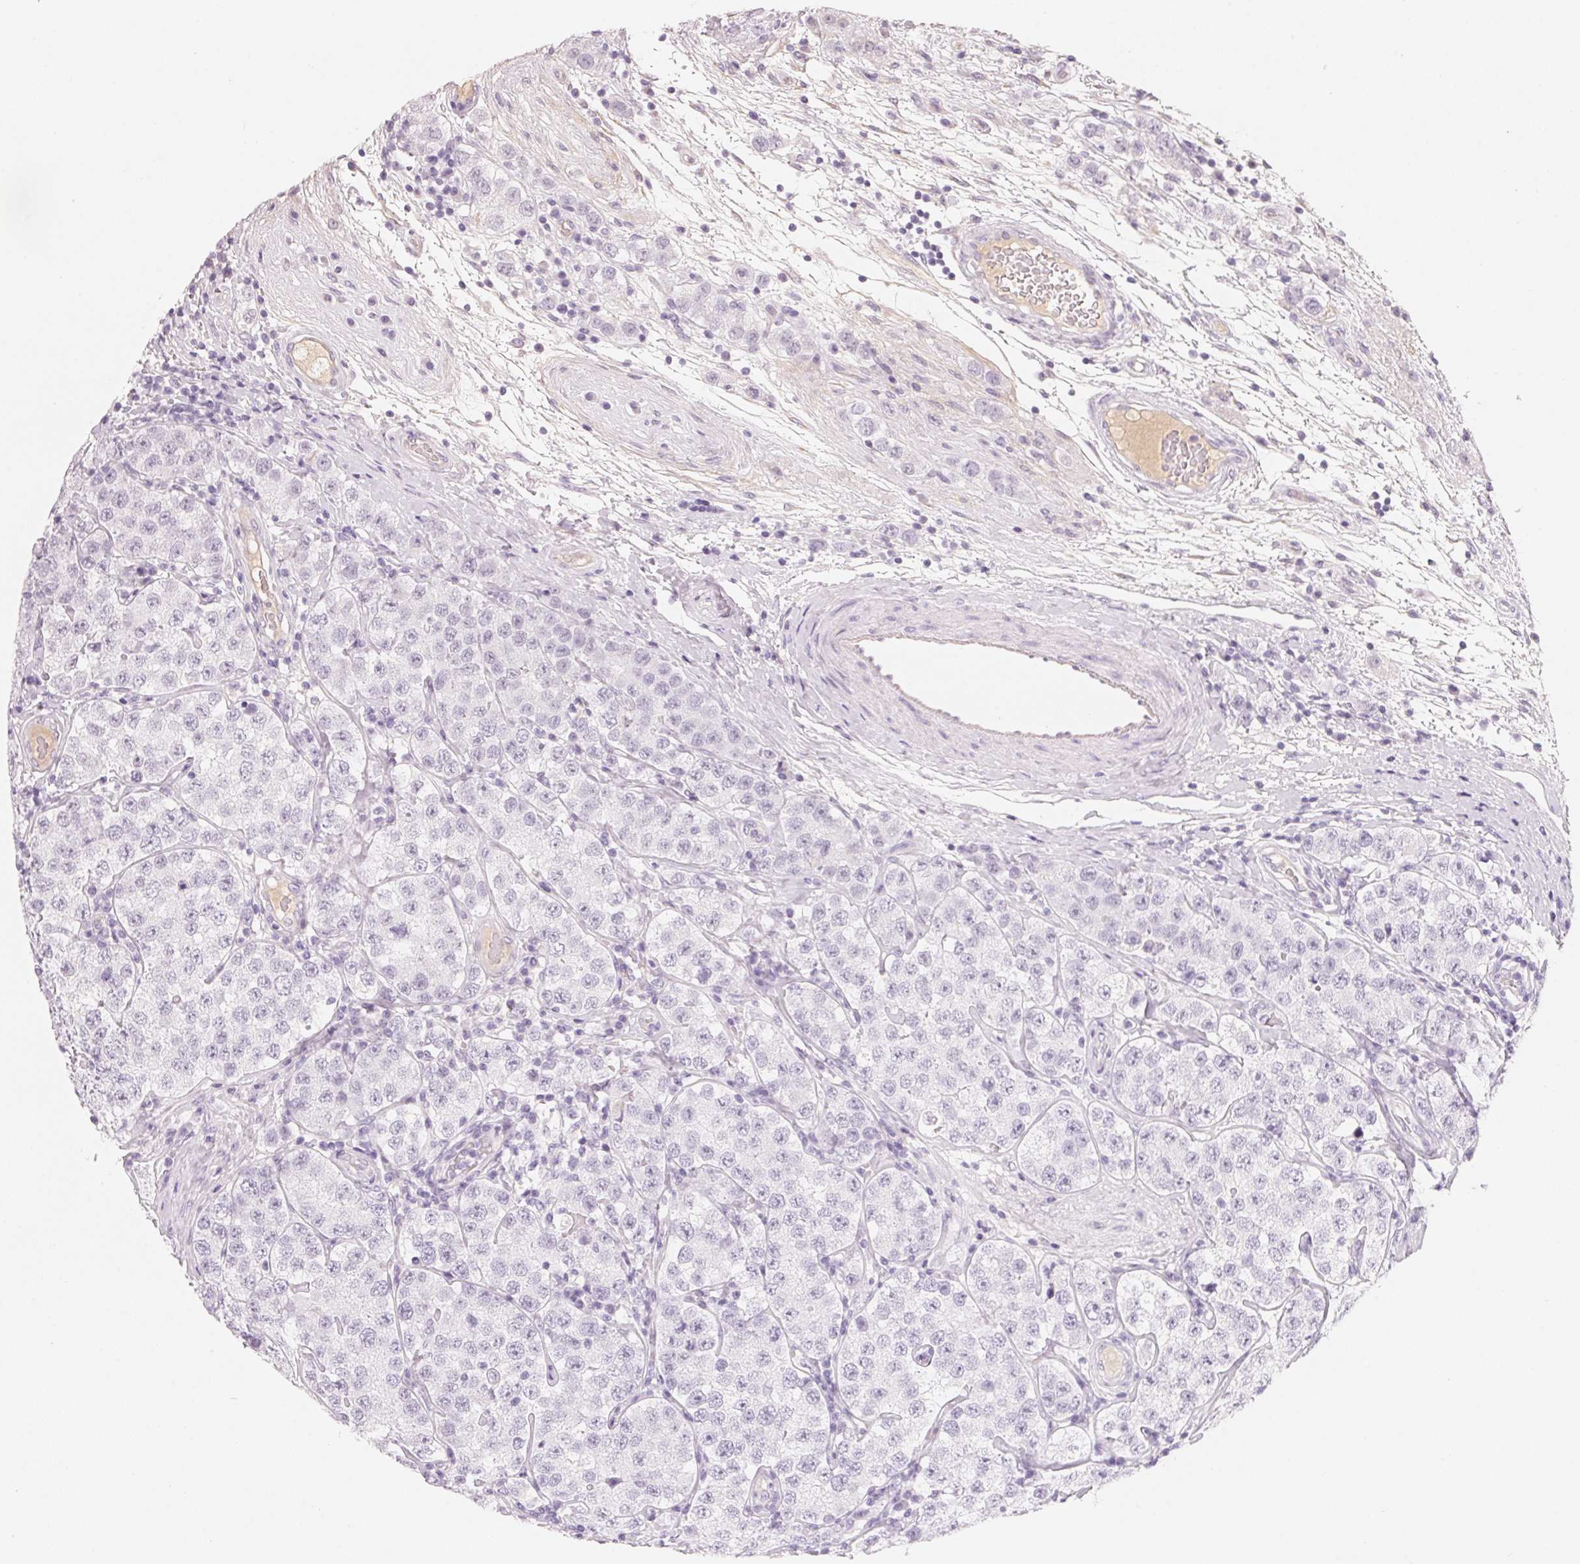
{"staining": {"intensity": "negative", "quantity": "none", "location": "none"}, "tissue": "testis cancer", "cell_type": "Tumor cells", "image_type": "cancer", "snomed": [{"axis": "morphology", "description": "Seminoma, NOS"}, {"axis": "topography", "description": "Testis"}], "caption": "DAB (3,3'-diaminobenzidine) immunohistochemical staining of testis cancer (seminoma) reveals no significant positivity in tumor cells.", "gene": "CFHR2", "patient": {"sex": "male", "age": 34}}